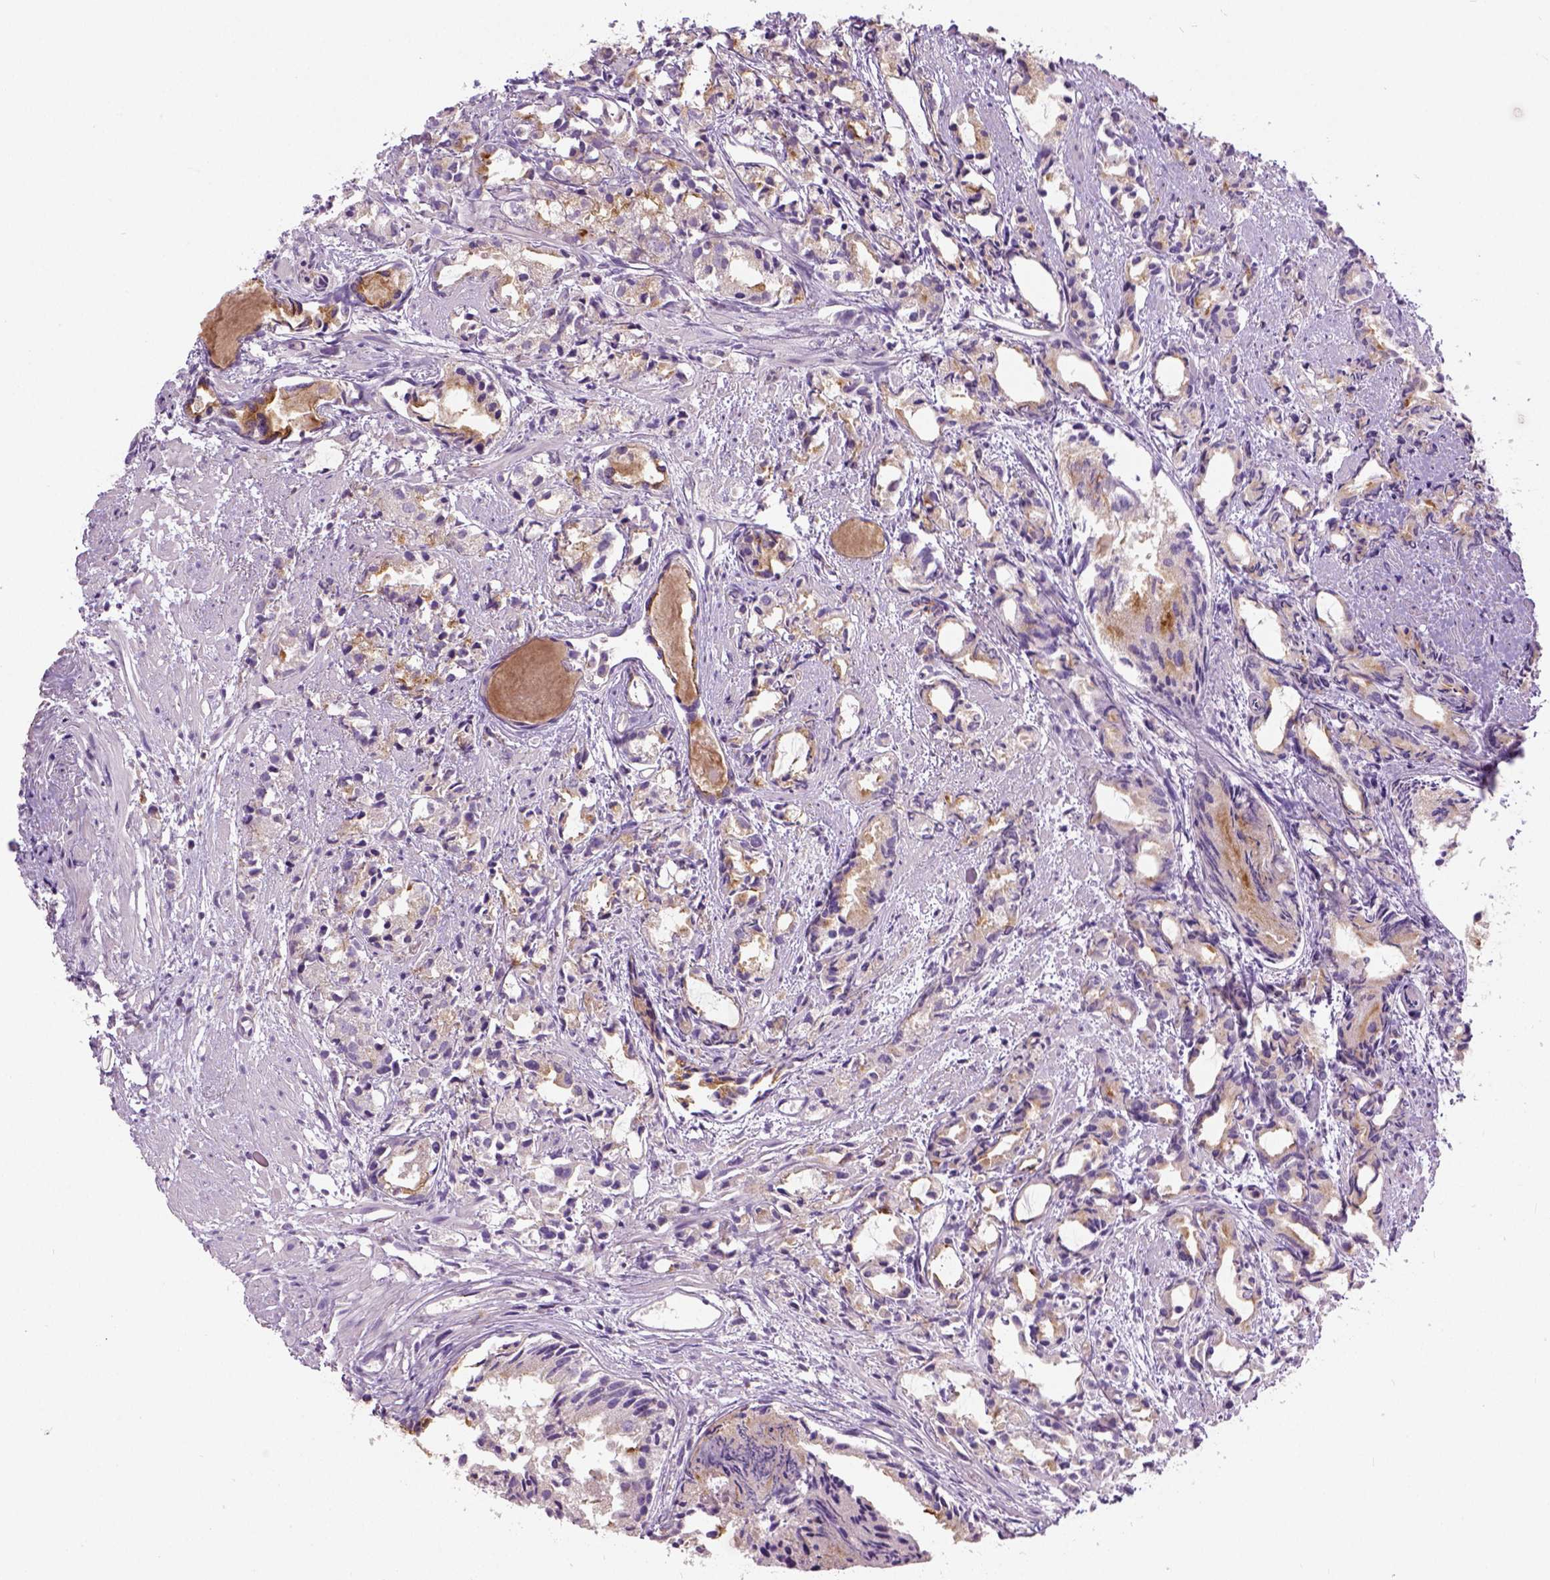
{"staining": {"intensity": "strong", "quantity": "<25%", "location": "cytoplasmic/membranous"}, "tissue": "prostate cancer", "cell_type": "Tumor cells", "image_type": "cancer", "snomed": [{"axis": "morphology", "description": "Adenocarcinoma, High grade"}, {"axis": "topography", "description": "Prostate"}], "caption": "Immunohistochemical staining of prostate adenocarcinoma (high-grade) displays medium levels of strong cytoplasmic/membranous protein positivity in approximately <25% of tumor cells.", "gene": "CRACR2A", "patient": {"sex": "male", "age": 79}}